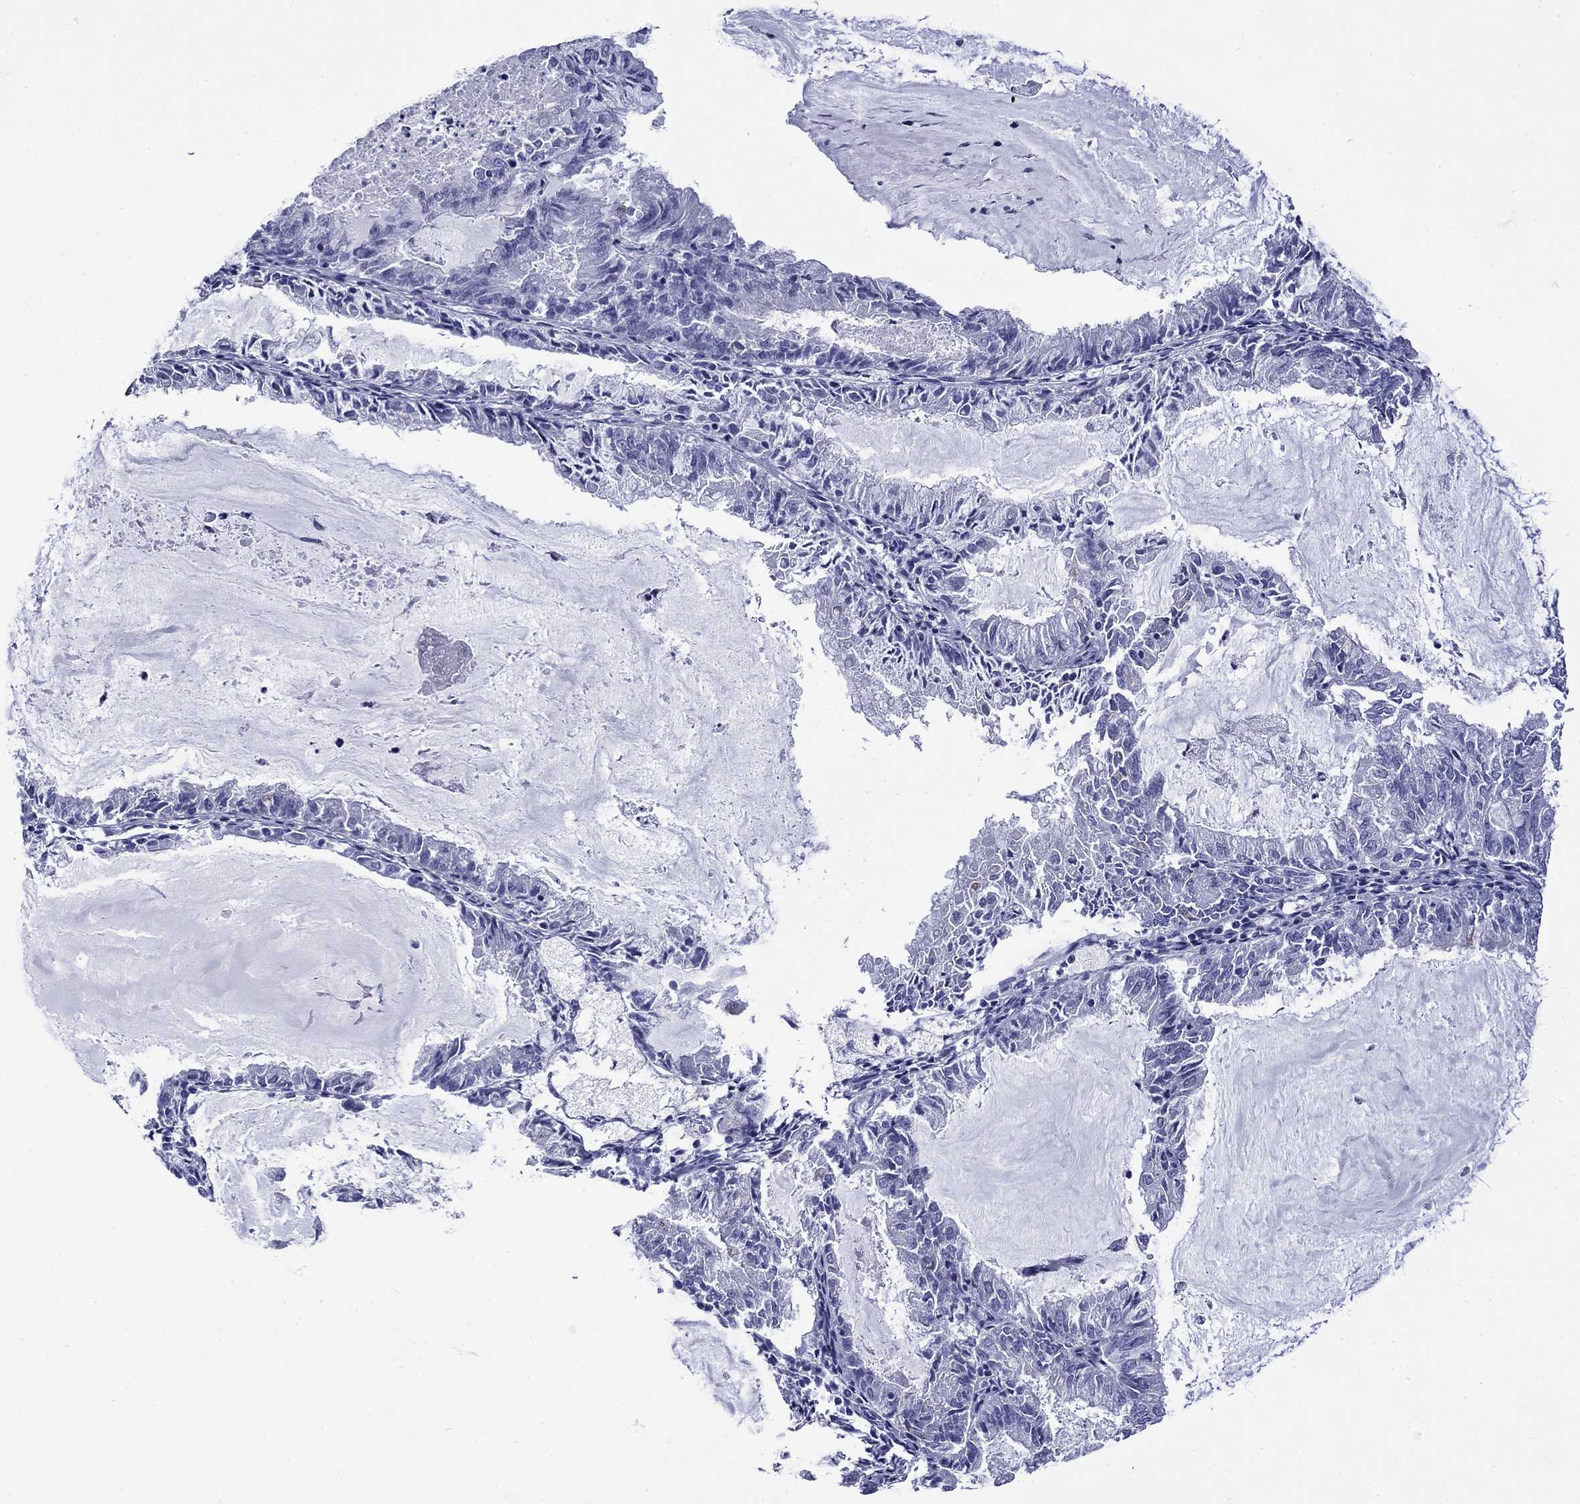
{"staining": {"intensity": "negative", "quantity": "none", "location": "none"}, "tissue": "endometrial cancer", "cell_type": "Tumor cells", "image_type": "cancer", "snomed": [{"axis": "morphology", "description": "Adenocarcinoma, NOS"}, {"axis": "topography", "description": "Endometrium"}], "caption": "IHC of endometrial cancer (adenocarcinoma) exhibits no positivity in tumor cells. The staining was performed using DAB to visualize the protein expression in brown, while the nuclei were stained in blue with hematoxylin (Magnification: 20x).", "gene": "ROM1", "patient": {"sex": "female", "age": 57}}